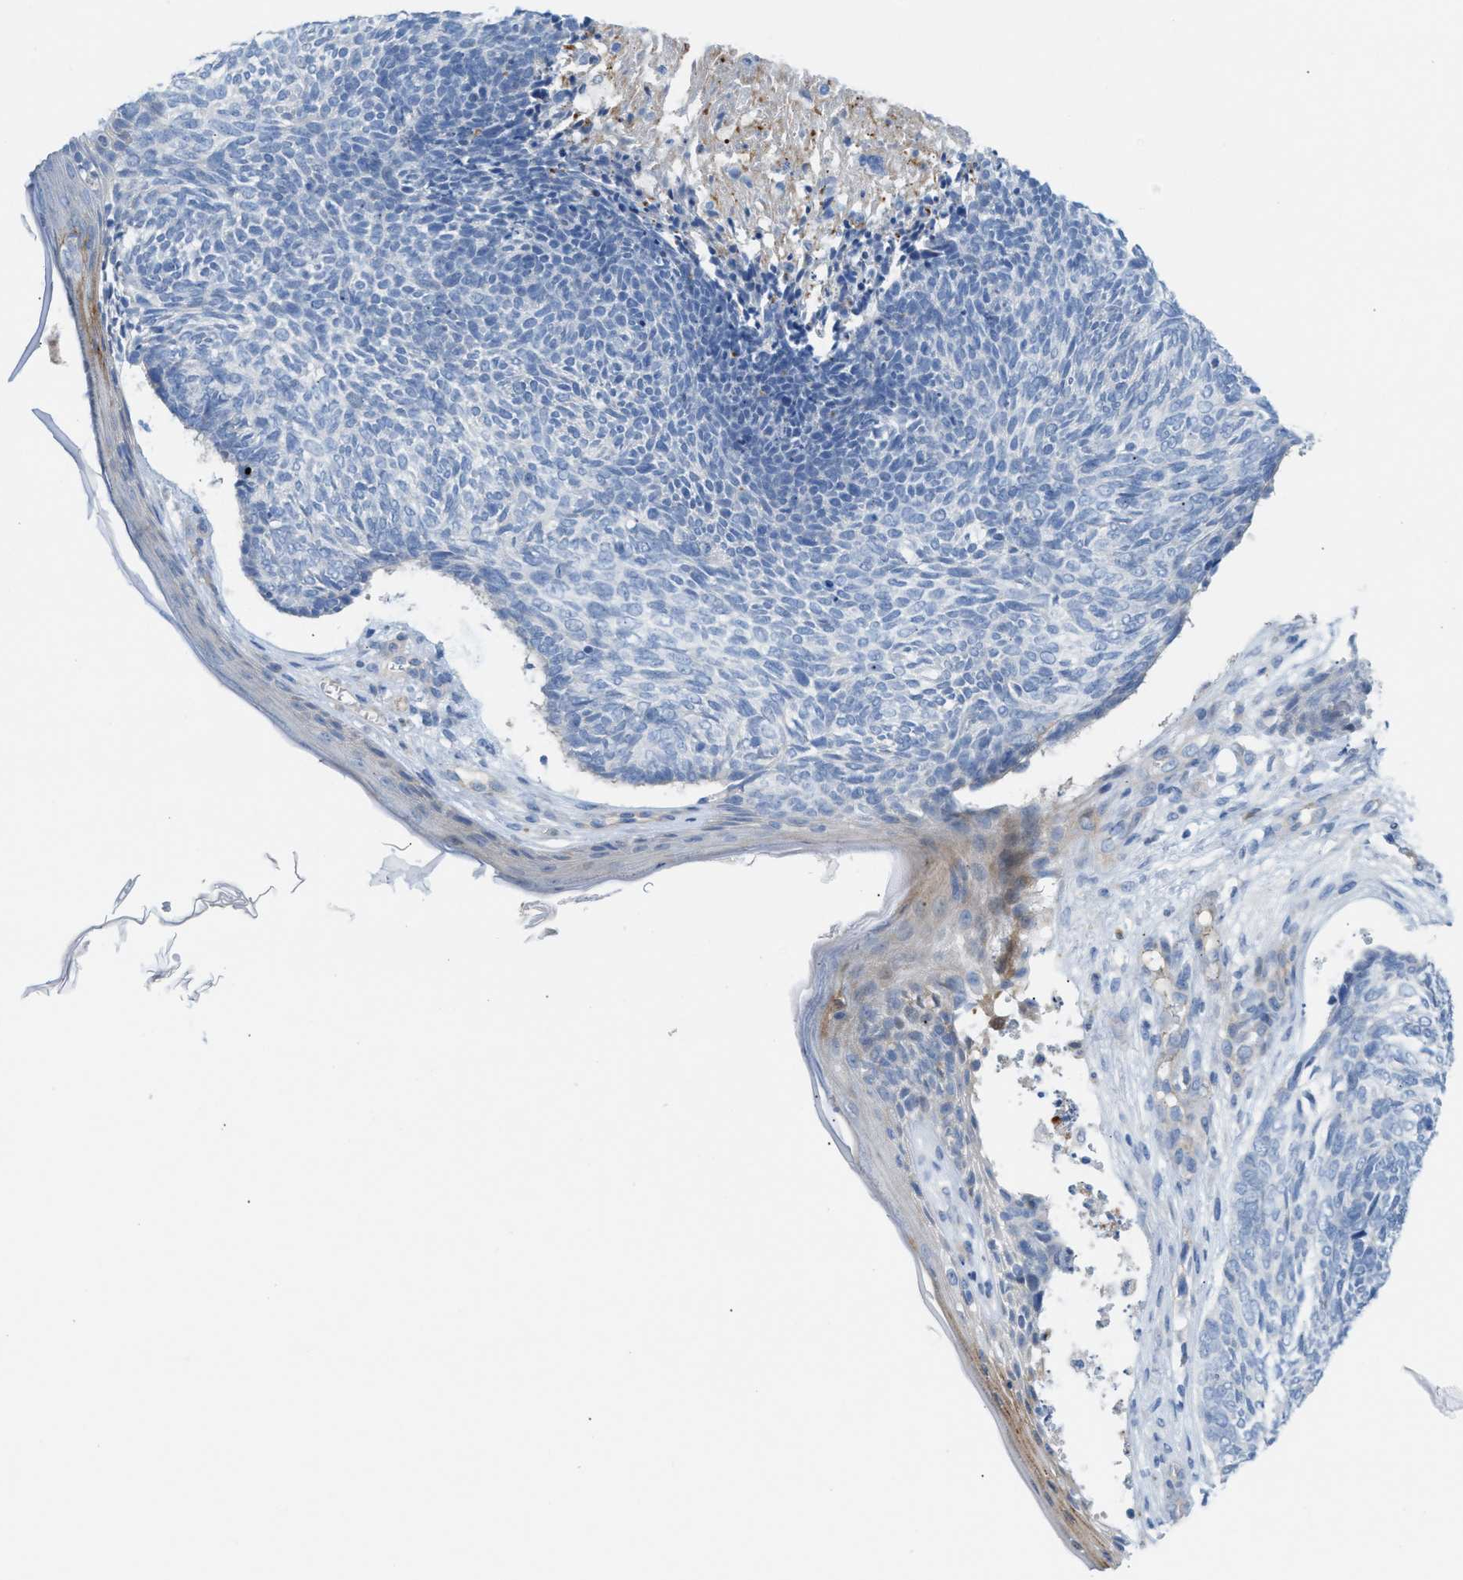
{"staining": {"intensity": "negative", "quantity": "none", "location": "none"}, "tissue": "skin cancer", "cell_type": "Tumor cells", "image_type": "cancer", "snomed": [{"axis": "morphology", "description": "Basal cell carcinoma"}, {"axis": "topography", "description": "Skin"}], "caption": "Immunohistochemistry (IHC) histopathology image of neoplastic tissue: skin basal cell carcinoma stained with DAB demonstrates no significant protein staining in tumor cells.", "gene": "MPP3", "patient": {"sex": "female", "age": 59}}